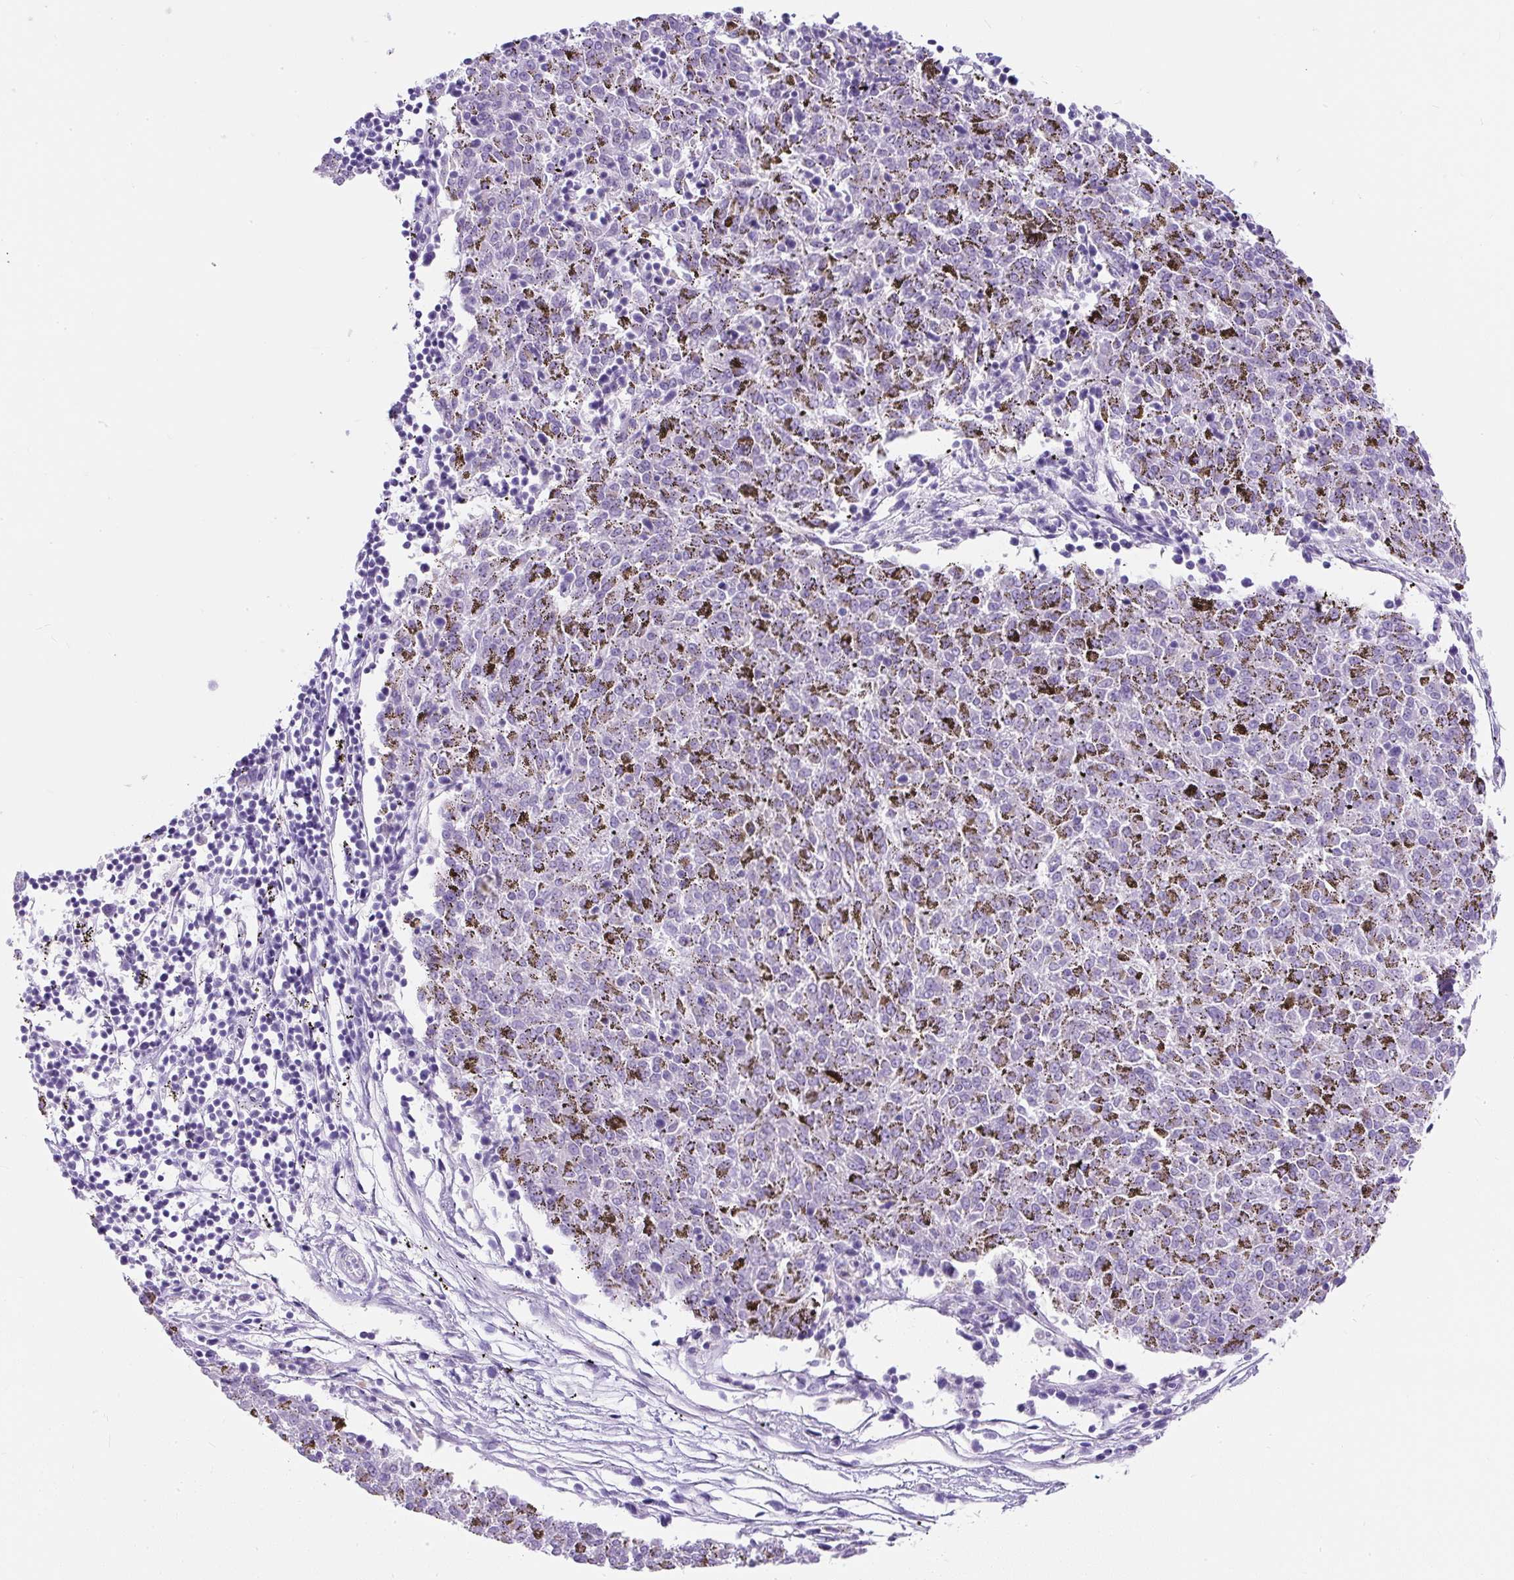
{"staining": {"intensity": "negative", "quantity": "none", "location": "none"}, "tissue": "melanoma", "cell_type": "Tumor cells", "image_type": "cancer", "snomed": [{"axis": "morphology", "description": "Malignant melanoma, NOS"}, {"axis": "topography", "description": "Skin"}], "caption": "IHC photomicrograph of neoplastic tissue: human malignant melanoma stained with DAB (3,3'-diaminobenzidine) shows no significant protein staining in tumor cells. Brightfield microscopy of immunohistochemistry stained with DAB (3,3'-diaminobenzidine) (brown) and hematoxylin (blue), captured at high magnification.", "gene": "PLCXD2", "patient": {"sex": "female", "age": 72}}